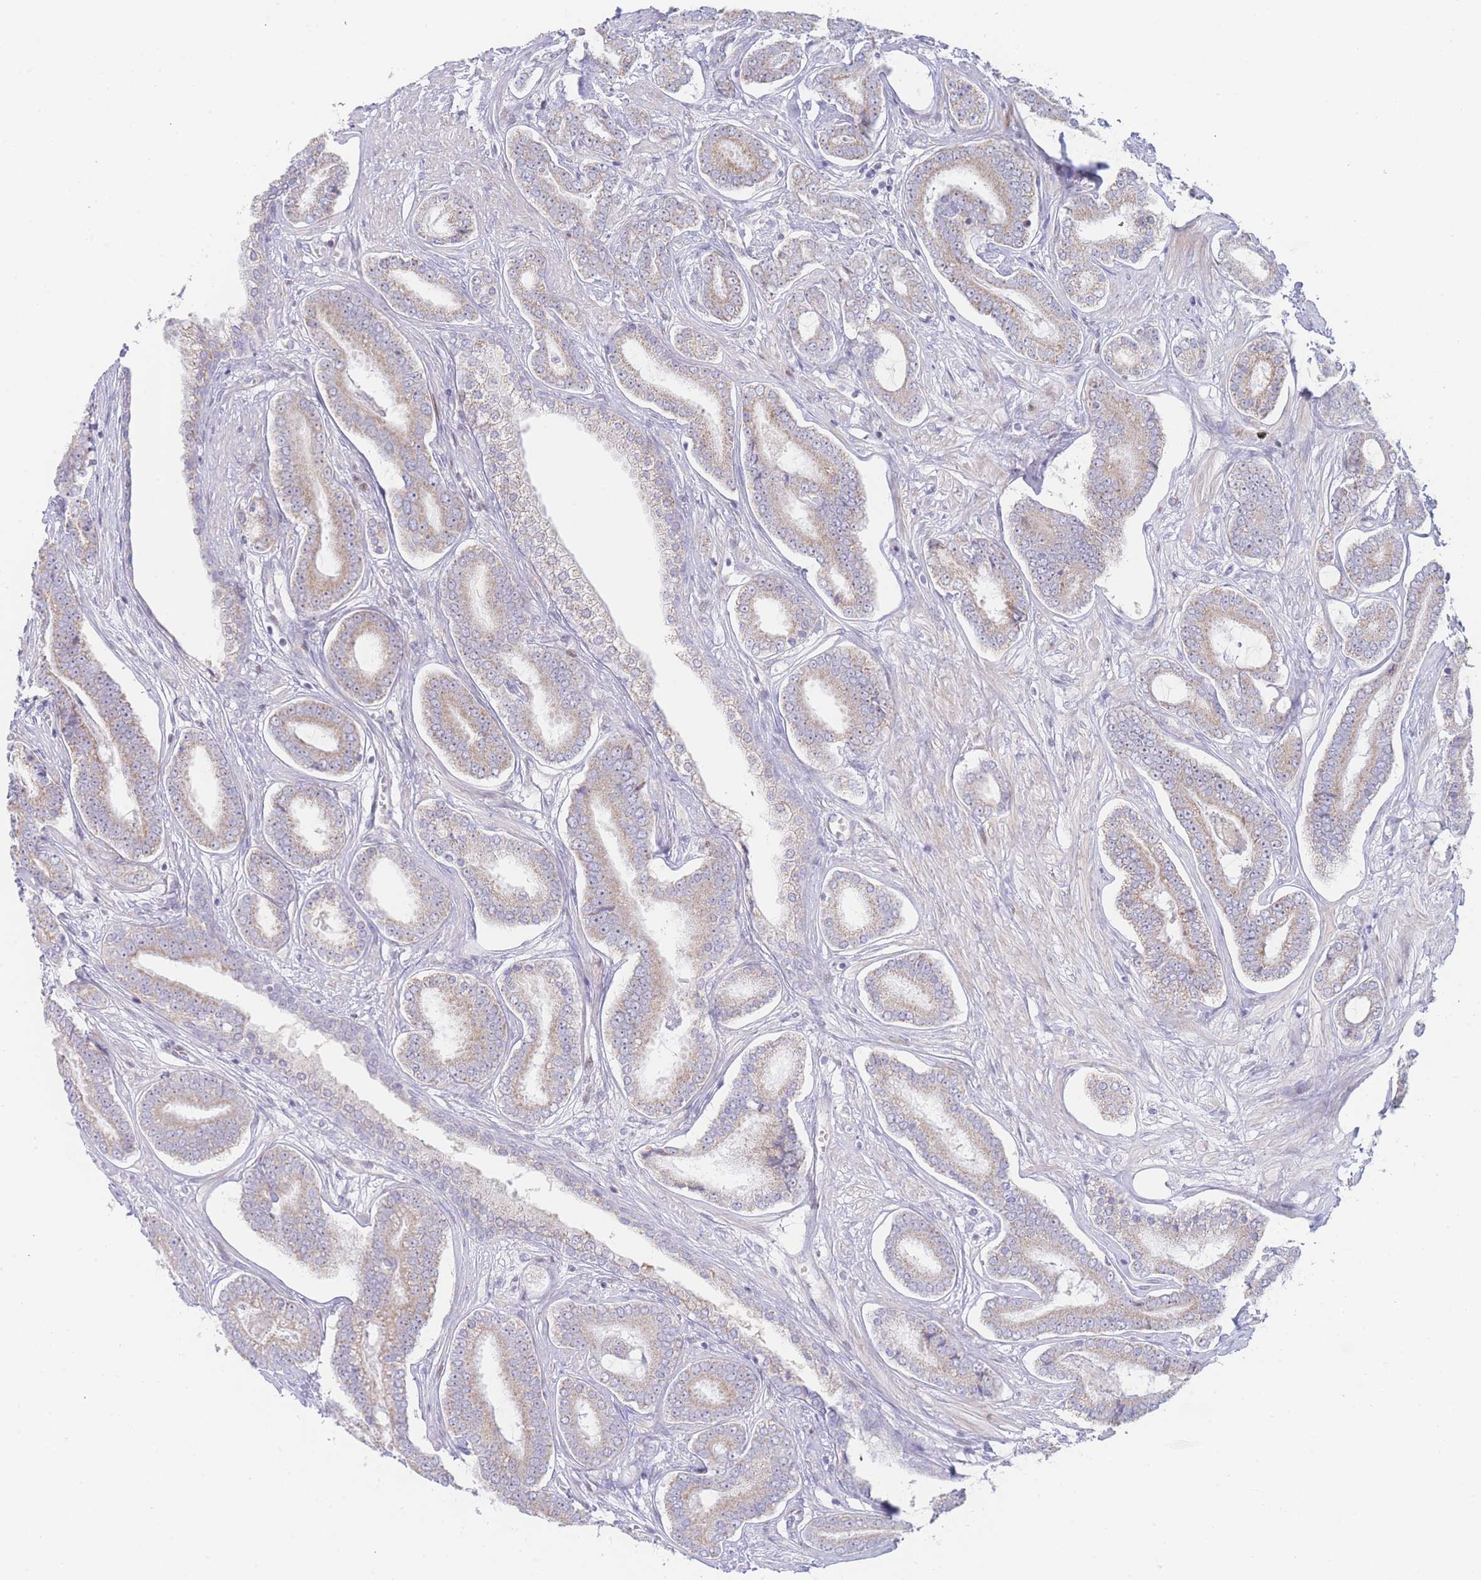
{"staining": {"intensity": "weak", "quantity": "25%-75%", "location": "cytoplasmic/membranous"}, "tissue": "prostate cancer", "cell_type": "Tumor cells", "image_type": "cancer", "snomed": [{"axis": "morphology", "description": "Adenocarcinoma, NOS"}, {"axis": "topography", "description": "Prostate and seminal vesicle, NOS"}], "caption": "Tumor cells exhibit low levels of weak cytoplasmic/membranous positivity in about 25%-75% of cells in human prostate cancer (adenocarcinoma).", "gene": "GPAM", "patient": {"sex": "male", "age": 76}}